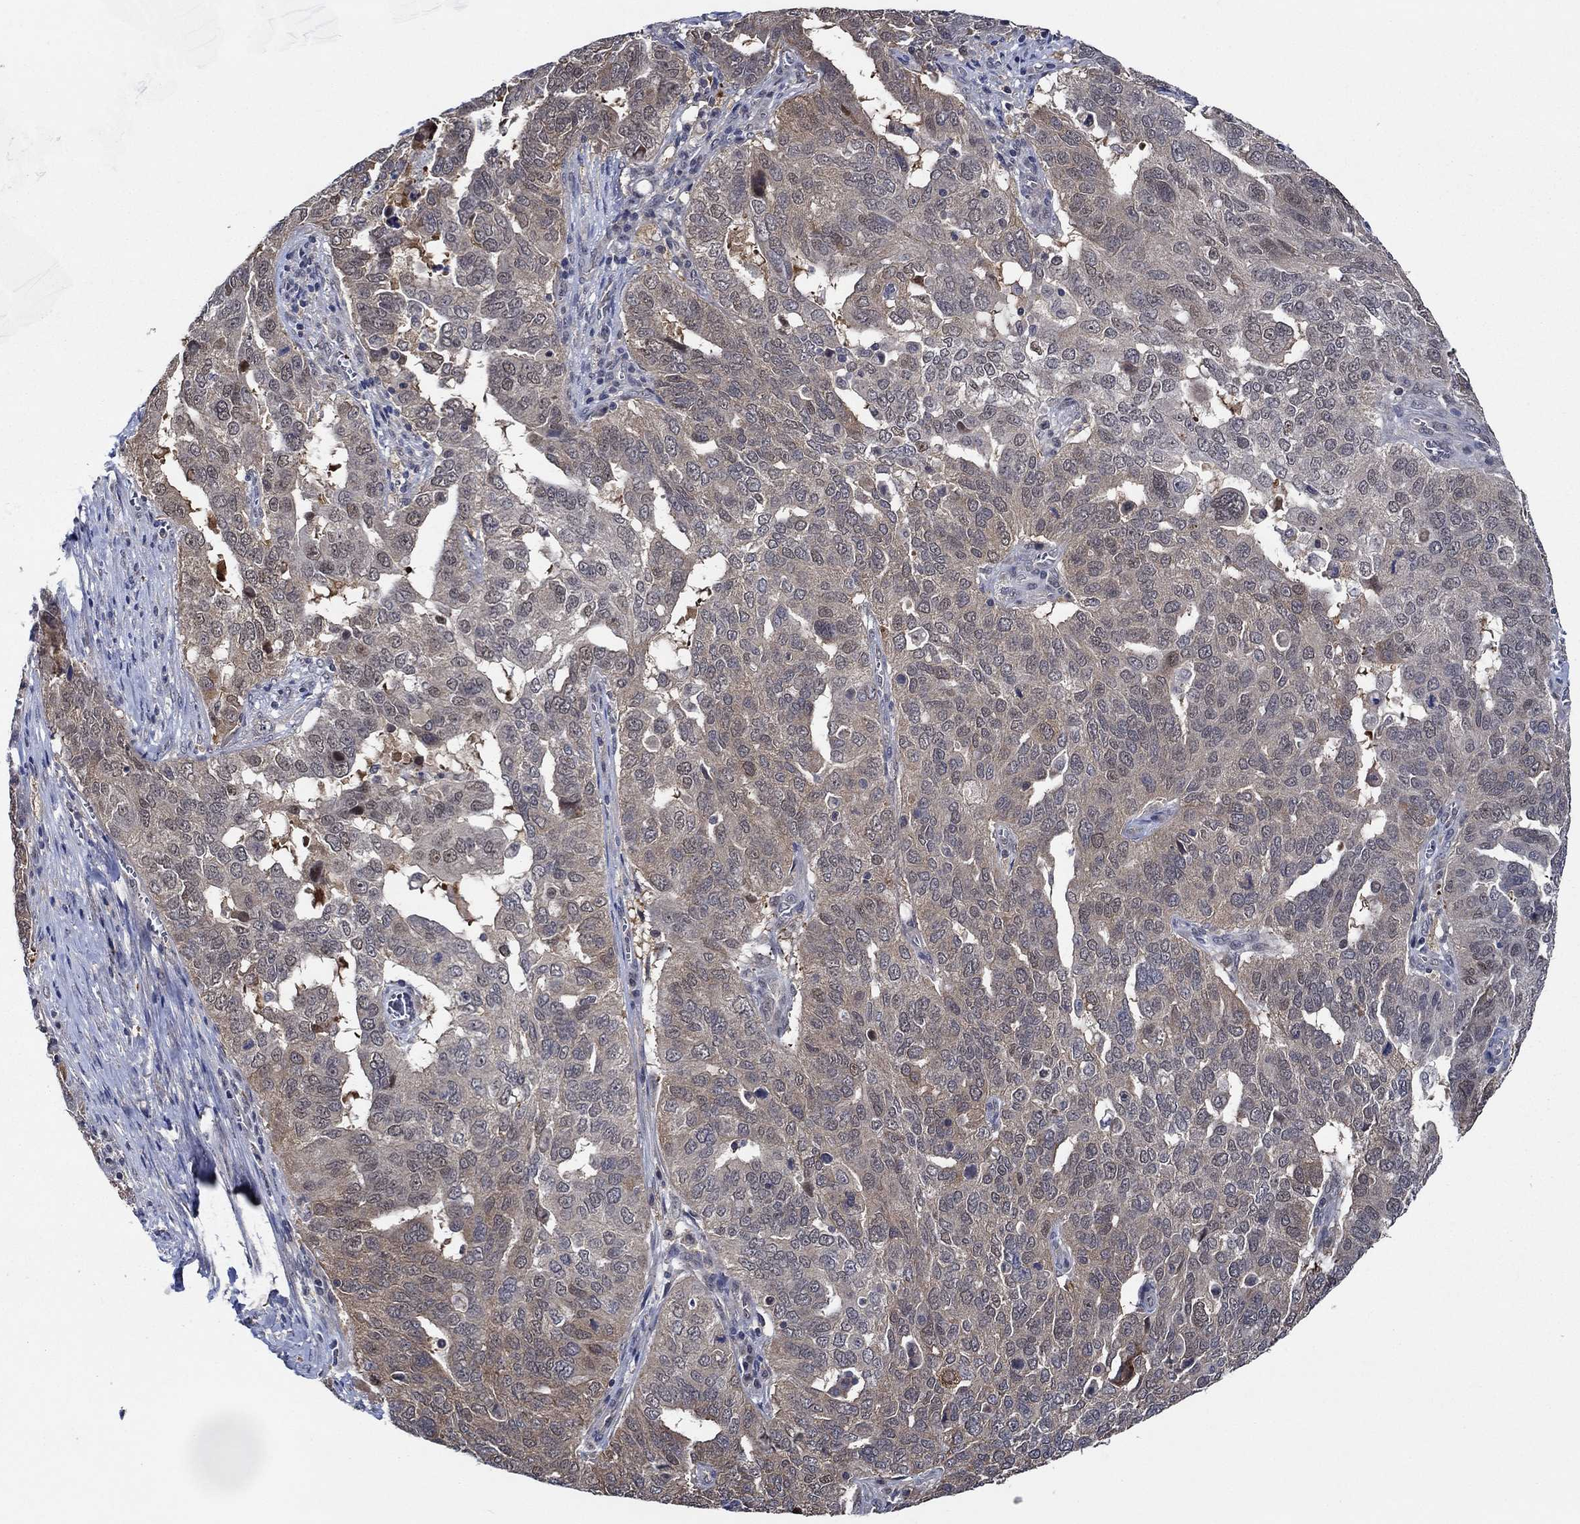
{"staining": {"intensity": "weak", "quantity": "25%-75%", "location": "cytoplasmic/membranous"}, "tissue": "ovarian cancer", "cell_type": "Tumor cells", "image_type": "cancer", "snomed": [{"axis": "morphology", "description": "Carcinoma, endometroid"}, {"axis": "topography", "description": "Soft tissue"}, {"axis": "topography", "description": "Ovary"}], "caption": "Immunohistochemistry (IHC) of human endometroid carcinoma (ovarian) demonstrates low levels of weak cytoplasmic/membranous expression in about 25%-75% of tumor cells.", "gene": "DACT1", "patient": {"sex": "female", "age": 52}}